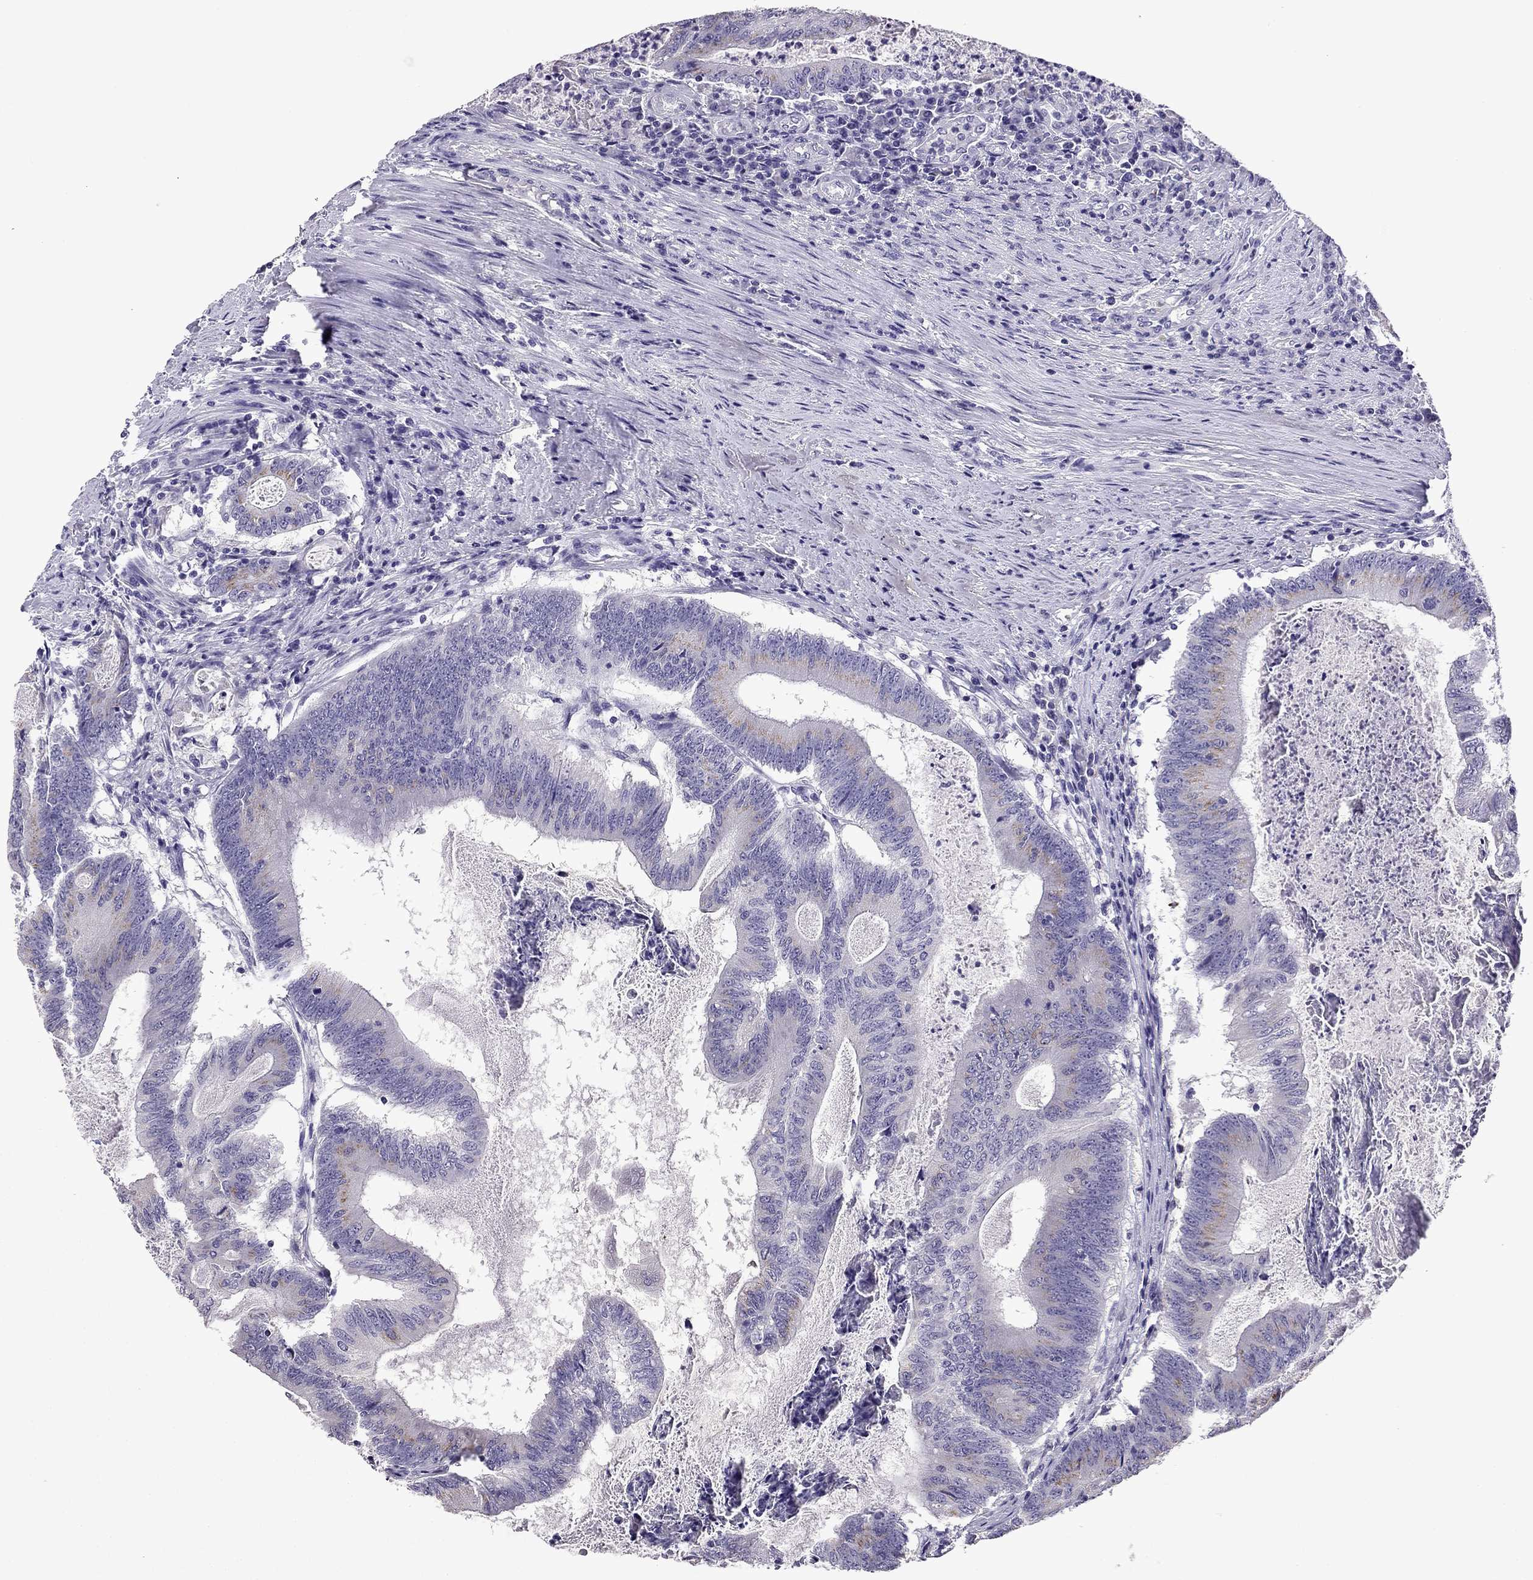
{"staining": {"intensity": "weak", "quantity": "25%-75%", "location": "cytoplasmic/membranous"}, "tissue": "colorectal cancer", "cell_type": "Tumor cells", "image_type": "cancer", "snomed": [{"axis": "morphology", "description": "Adenocarcinoma, NOS"}, {"axis": "topography", "description": "Colon"}], "caption": "A histopathology image of human colorectal cancer (adenocarcinoma) stained for a protein shows weak cytoplasmic/membranous brown staining in tumor cells. The staining was performed using DAB to visualize the protein expression in brown, while the nuclei were stained in blue with hematoxylin (Magnification: 20x).", "gene": "TTN", "patient": {"sex": "female", "age": 70}}